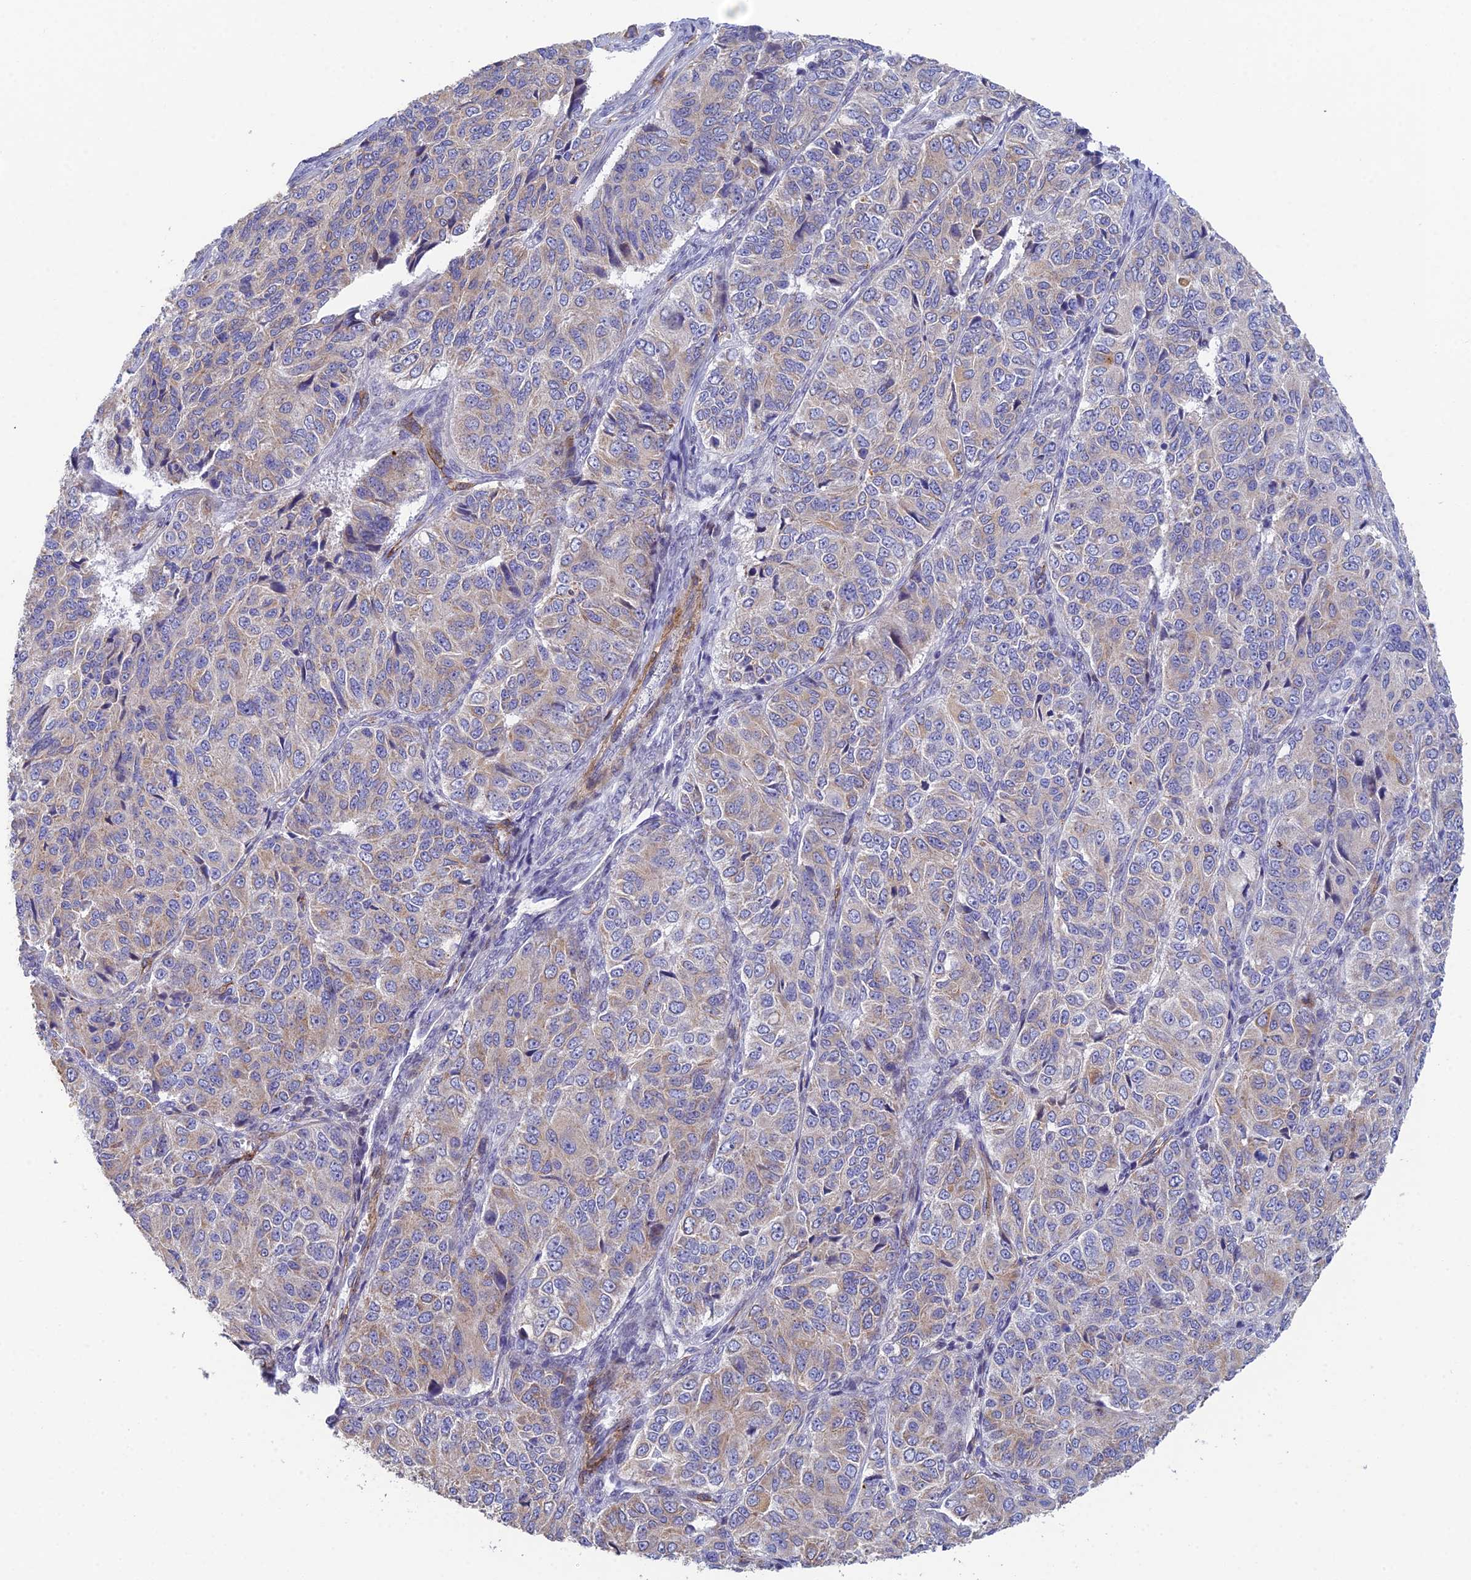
{"staining": {"intensity": "weak", "quantity": "25%-75%", "location": "cytoplasmic/membranous"}, "tissue": "ovarian cancer", "cell_type": "Tumor cells", "image_type": "cancer", "snomed": [{"axis": "morphology", "description": "Carcinoma, endometroid"}, {"axis": "topography", "description": "Ovary"}], "caption": "A brown stain highlights weak cytoplasmic/membranous staining of a protein in human endometroid carcinoma (ovarian) tumor cells.", "gene": "CSPG4", "patient": {"sex": "female", "age": 51}}